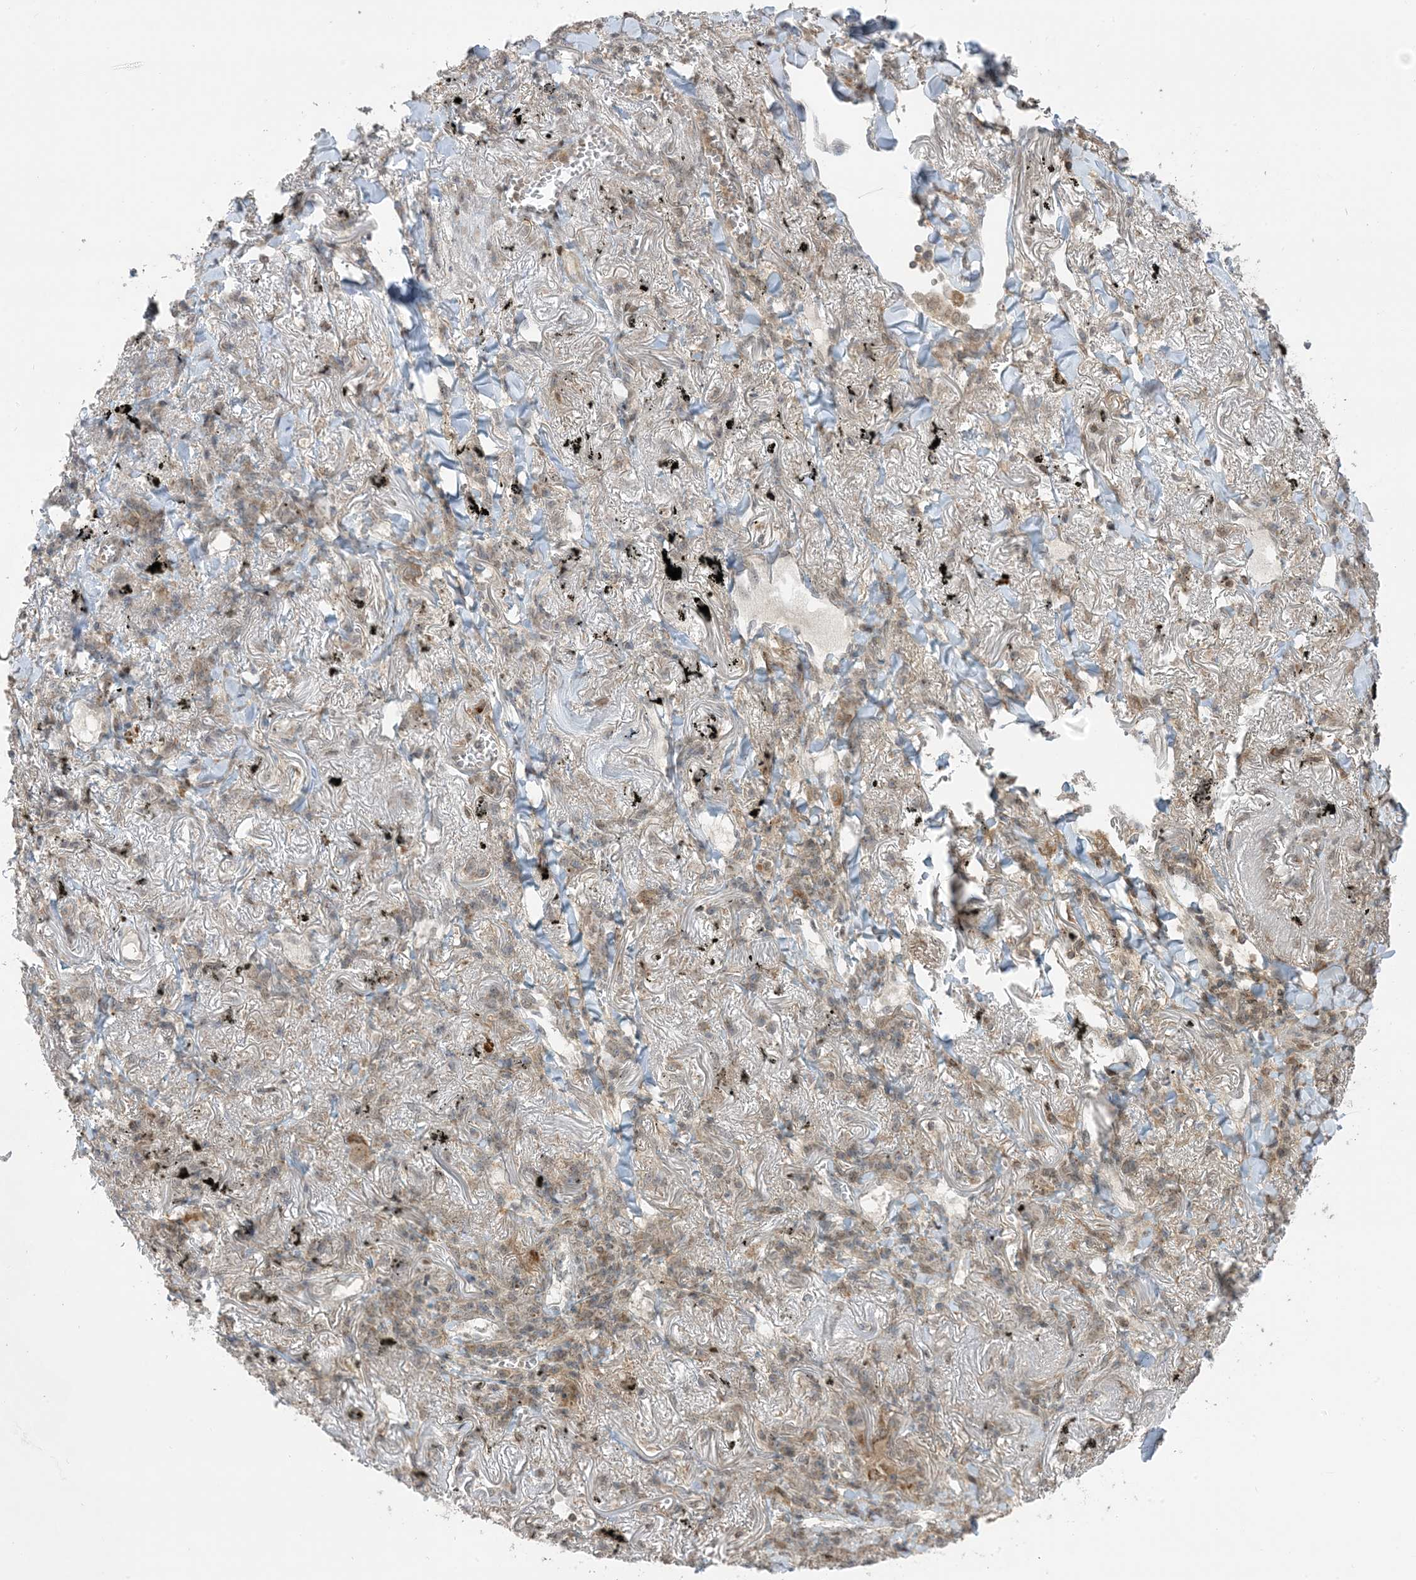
{"staining": {"intensity": "weak", "quantity": ">75%", "location": "cytoplasmic/membranous"}, "tissue": "lung cancer", "cell_type": "Tumor cells", "image_type": "cancer", "snomed": [{"axis": "morphology", "description": "Adenocarcinoma, NOS"}, {"axis": "topography", "description": "Lung"}], "caption": "About >75% of tumor cells in human lung adenocarcinoma show weak cytoplasmic/membranous protein positivity as visualized by brown immunohistochemical staining.", "gene": "PHLDB2", "patient": {"sex": "male", "age": 65}}